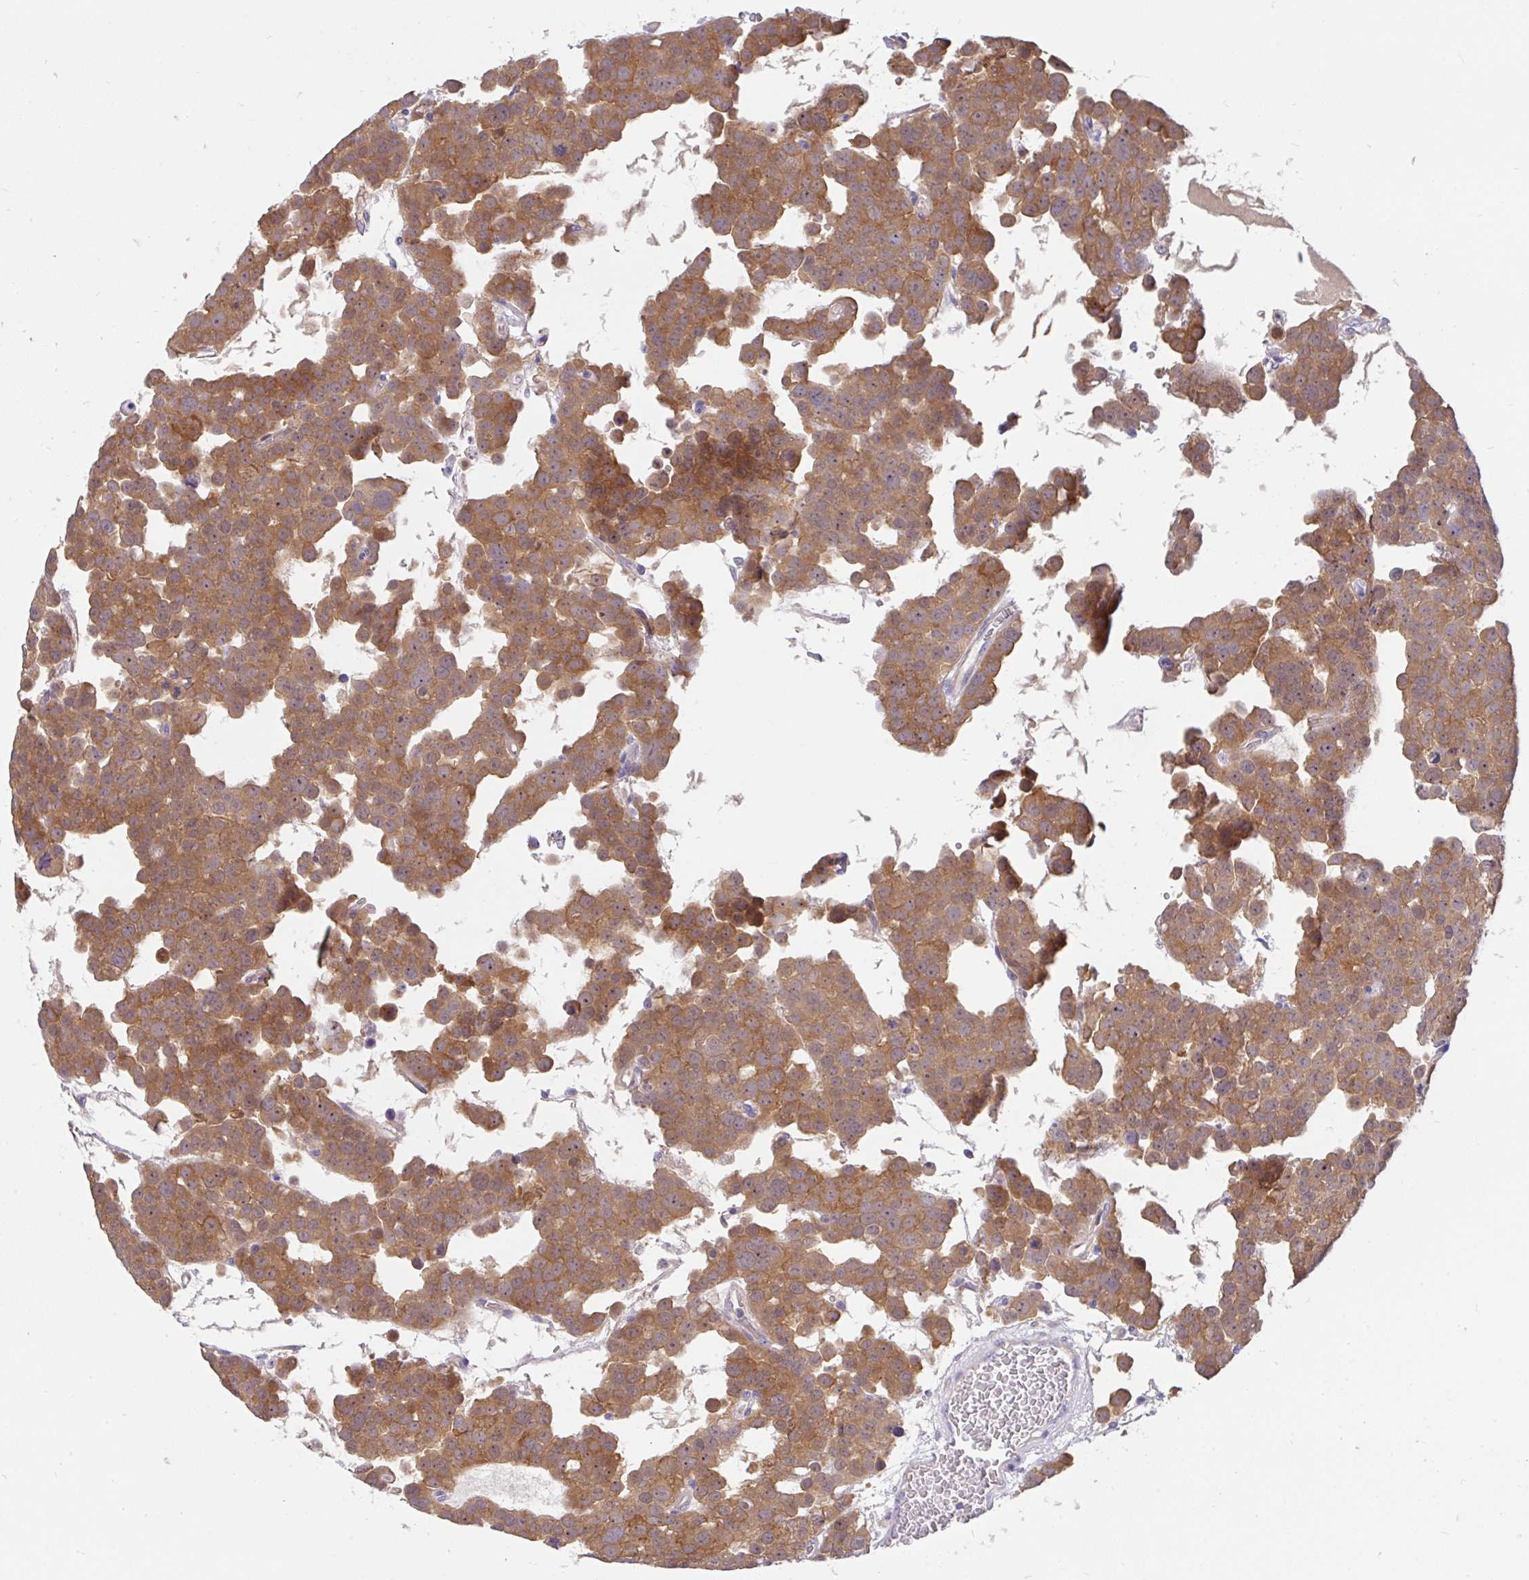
{"staining": {"intensity": "moderate", "quantity": ">75%", "location": "cytoplasmic/membranous"}, "tissue": "testis cancer", "cell_type": "Tumor cells", "image_type": "cancer", "snomed": [{"axis": "morphology", "description": "Seminoma, NOS"}, {"axis": "topography", "description": "Testis"}], "caption": "A brown stain labels moderate cytoplasmic/membranous positivity of a protein in human testis cancer tumor cells.", "gene": "LRRC26", "patient": {"sex": "male", "age": 71}}